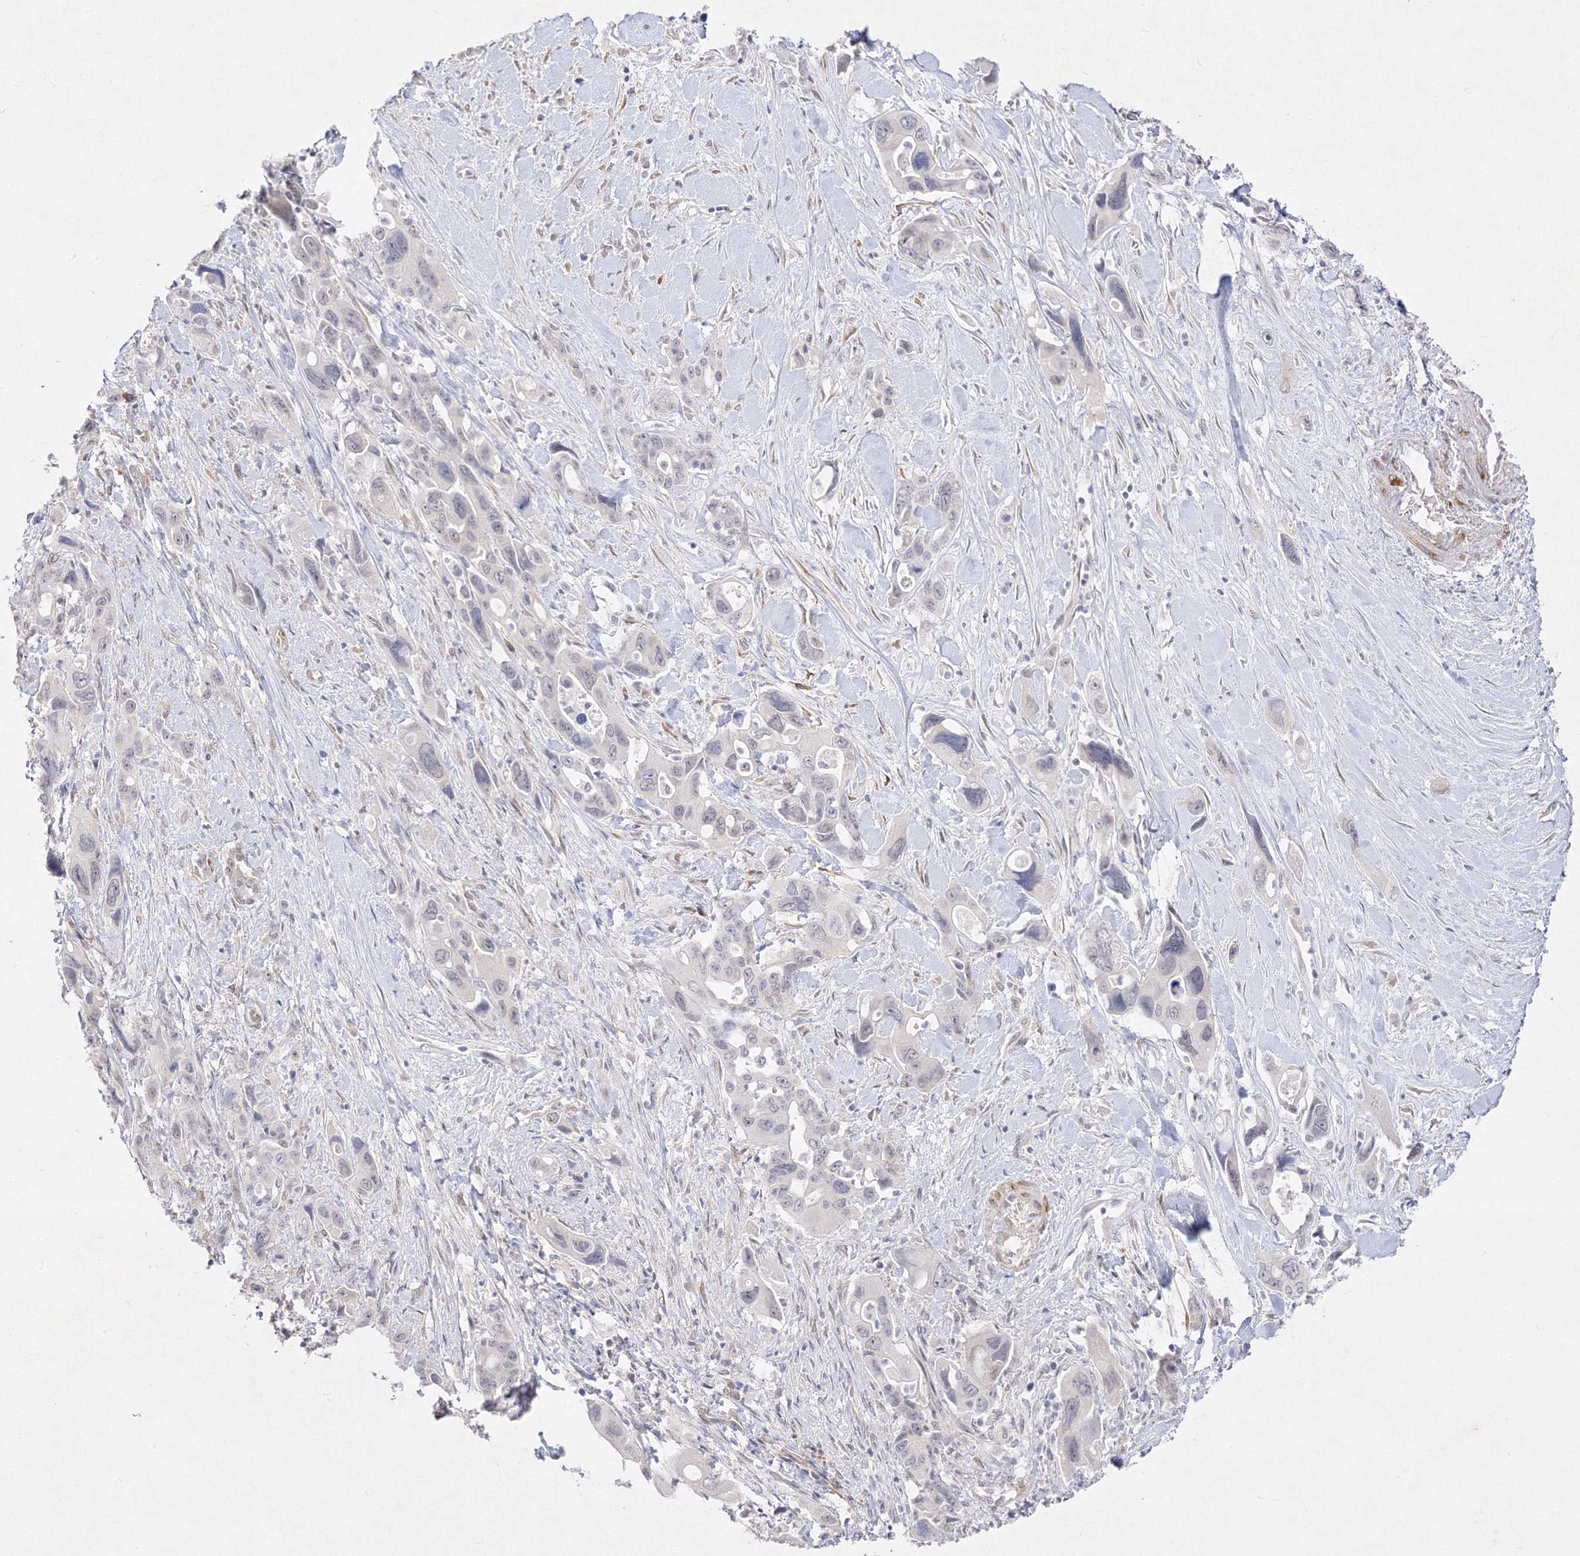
{"staining": {"intensity": "negative", "quantity": "none", "location": "none"}, "tissue": "pancreatic cancer", "cell_type": "Tumor cells", "image_type": "cancer", "snomed": [{"axis": "morphology", "description": "Adenocarcinoma, NOS"}, {"axis": "topography", "description": "Pancreas"}], "caption": "This is an immunohistochemistry histopathology image of human pancreatic cancer. There is no staining in tumor cells.", "gene": "C2CD2", "patient": {"sex": "male", "age": 46}}